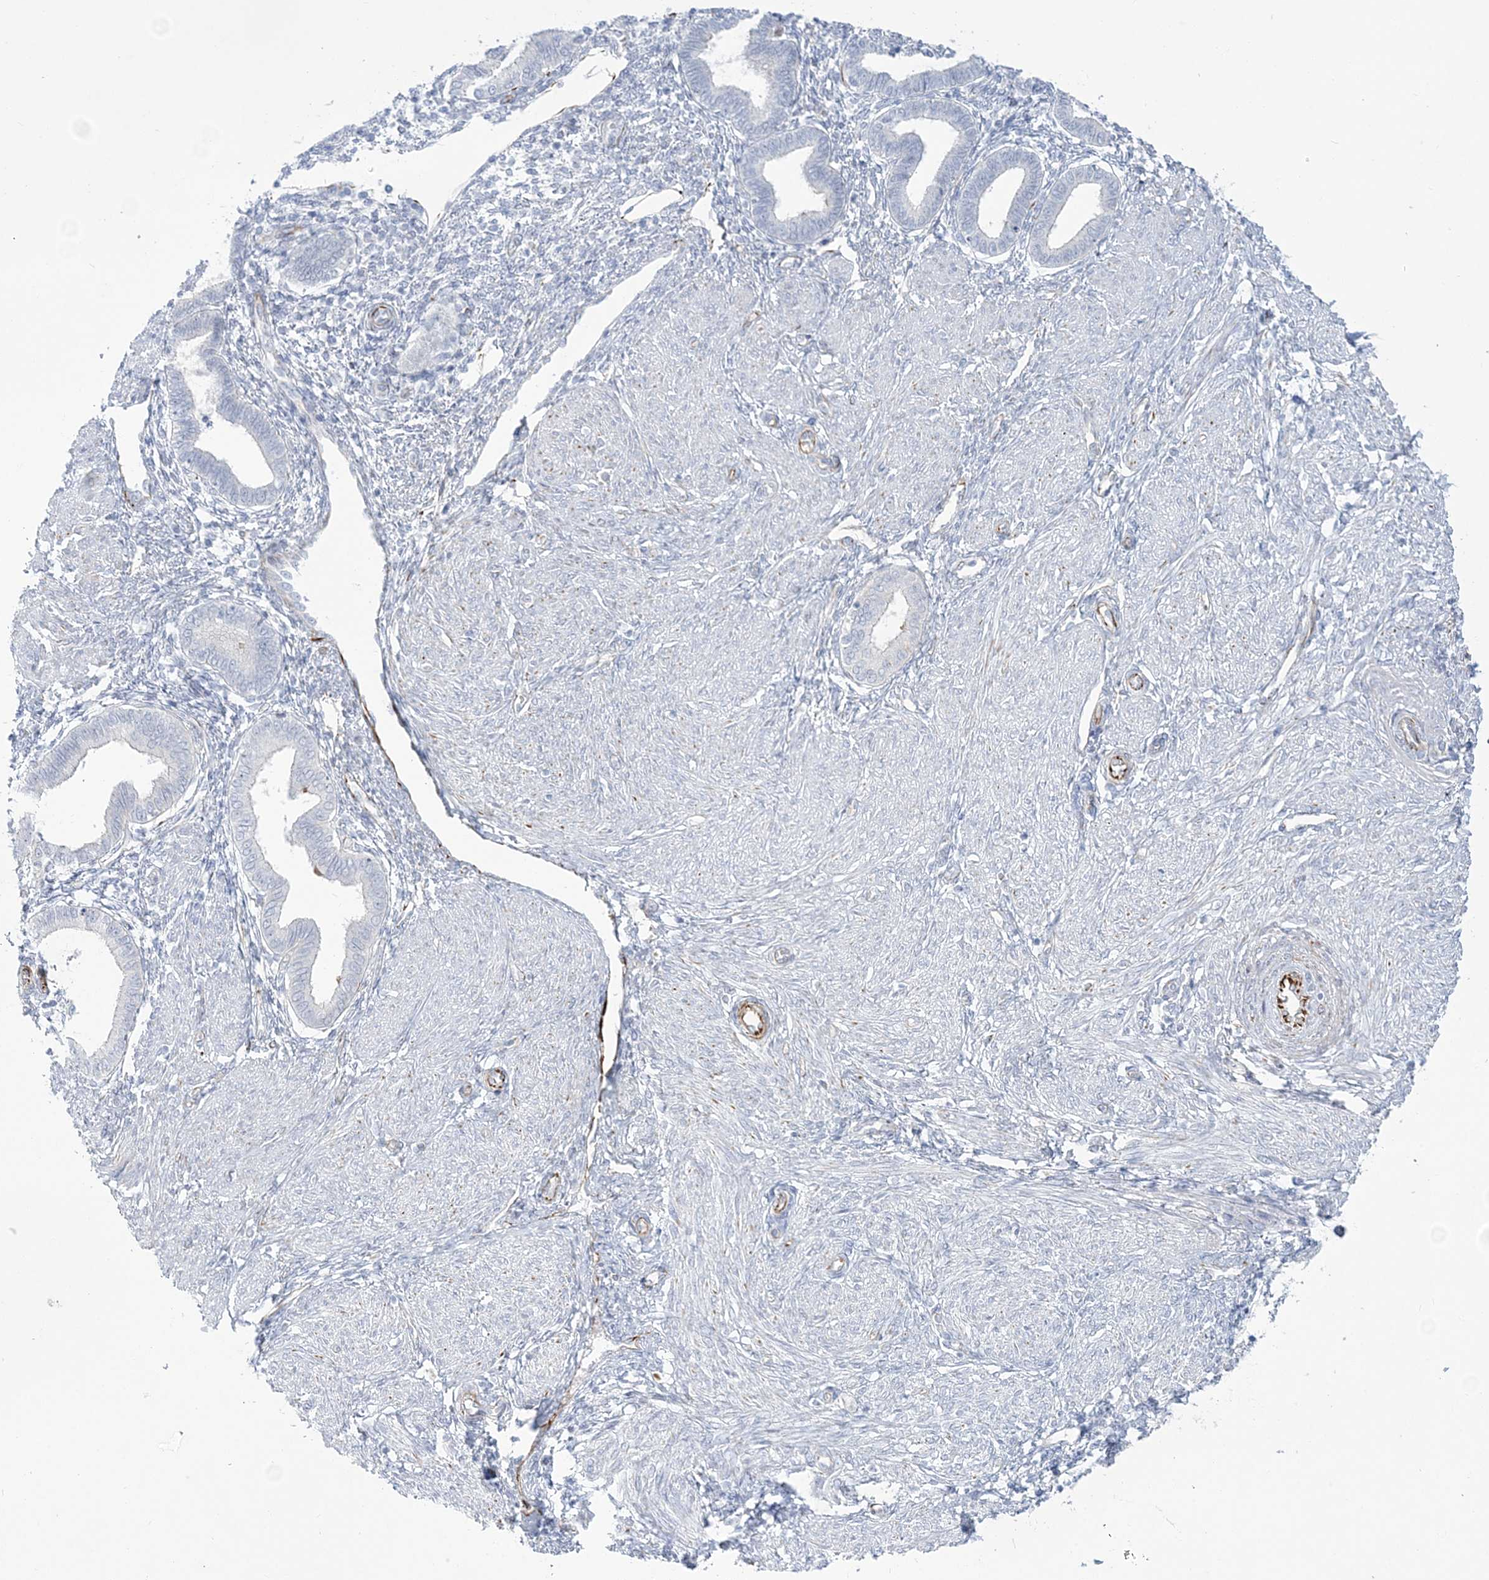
{"staining": {"intensity": "weak", "quantity": "<25%", "location": "cytoplasmic/membranous"}, "tissue": "endometrium", "cell_type": "Cells in endometrial stroma", "image_type": "normal", "snomed": [{"axis": "morphology", "description": "Normal tissue, NOS"}, {"axis": "topography", "description": "Endometrium"}], "caption": "Immunohistochemical staining of benign human endometrium shows no significant staining in cells in endometrial stroma.", "gene": "PPIL6", "patient": {"sex": "female", "age": 53}}